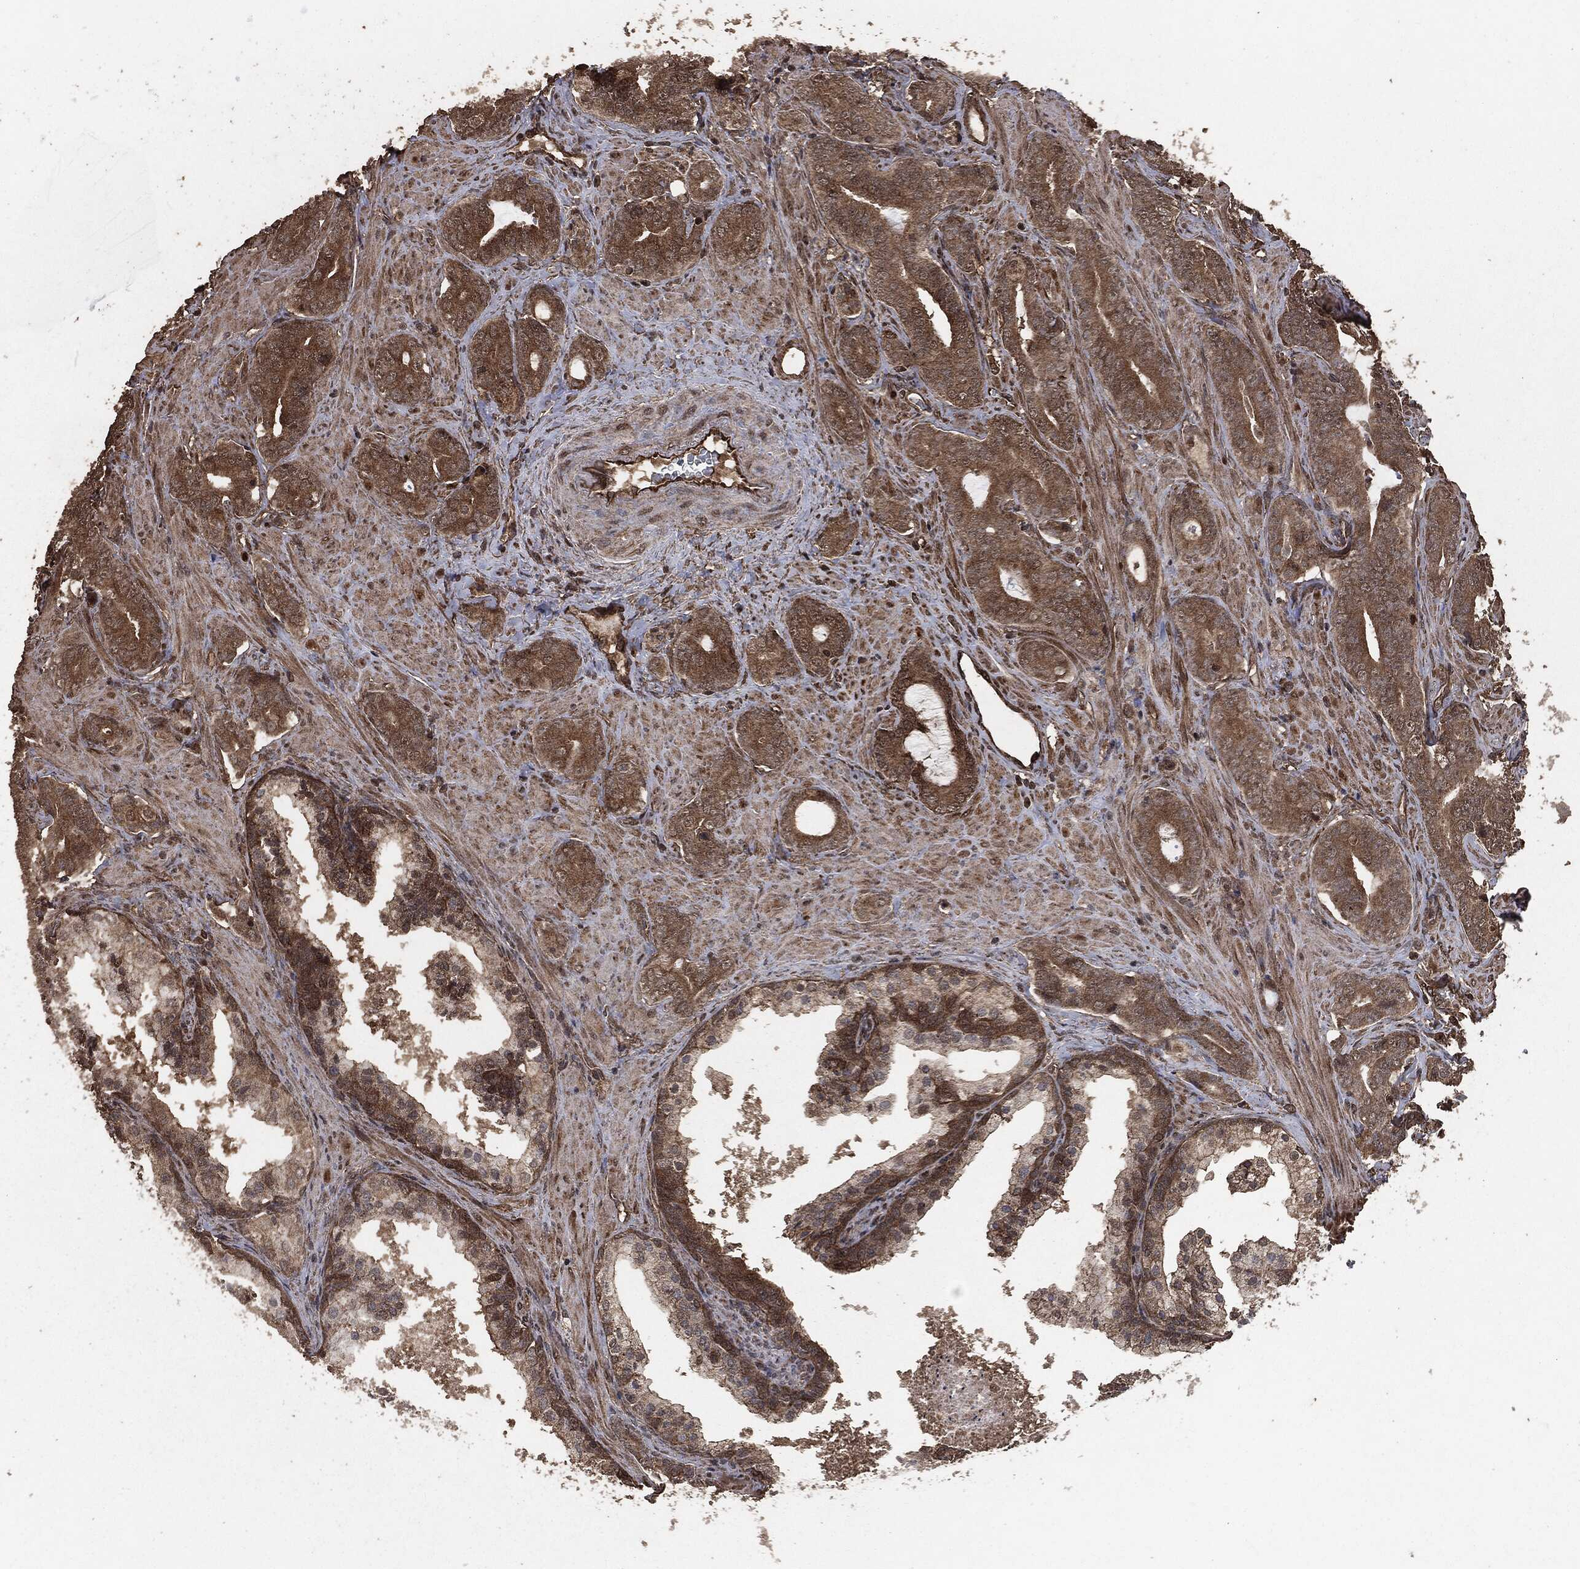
{"staining": {"intensity": "strong", "quantity": "25%-75%", "location": "cytoplasmic/membranous"}, "tissue": "prostate cancer", "cell_type": "Tumor cells", "image_type": "cancer", "snomed": [{"axis": "morphology", "description": "Adenocarcinoma, NOS"}, {"axis": "topography", "description": "Prostate"}], "caption": "An immunohistochemistry (IHC) micrograph of neoplastic tissue is shown. Protein staining in brown labels strong cytoplasmic/membranous positivity in adenocarcinoma (prostate) within tumor cells.", "gene": "EGFR", "patient": {"sex": "male", "age": 55}}